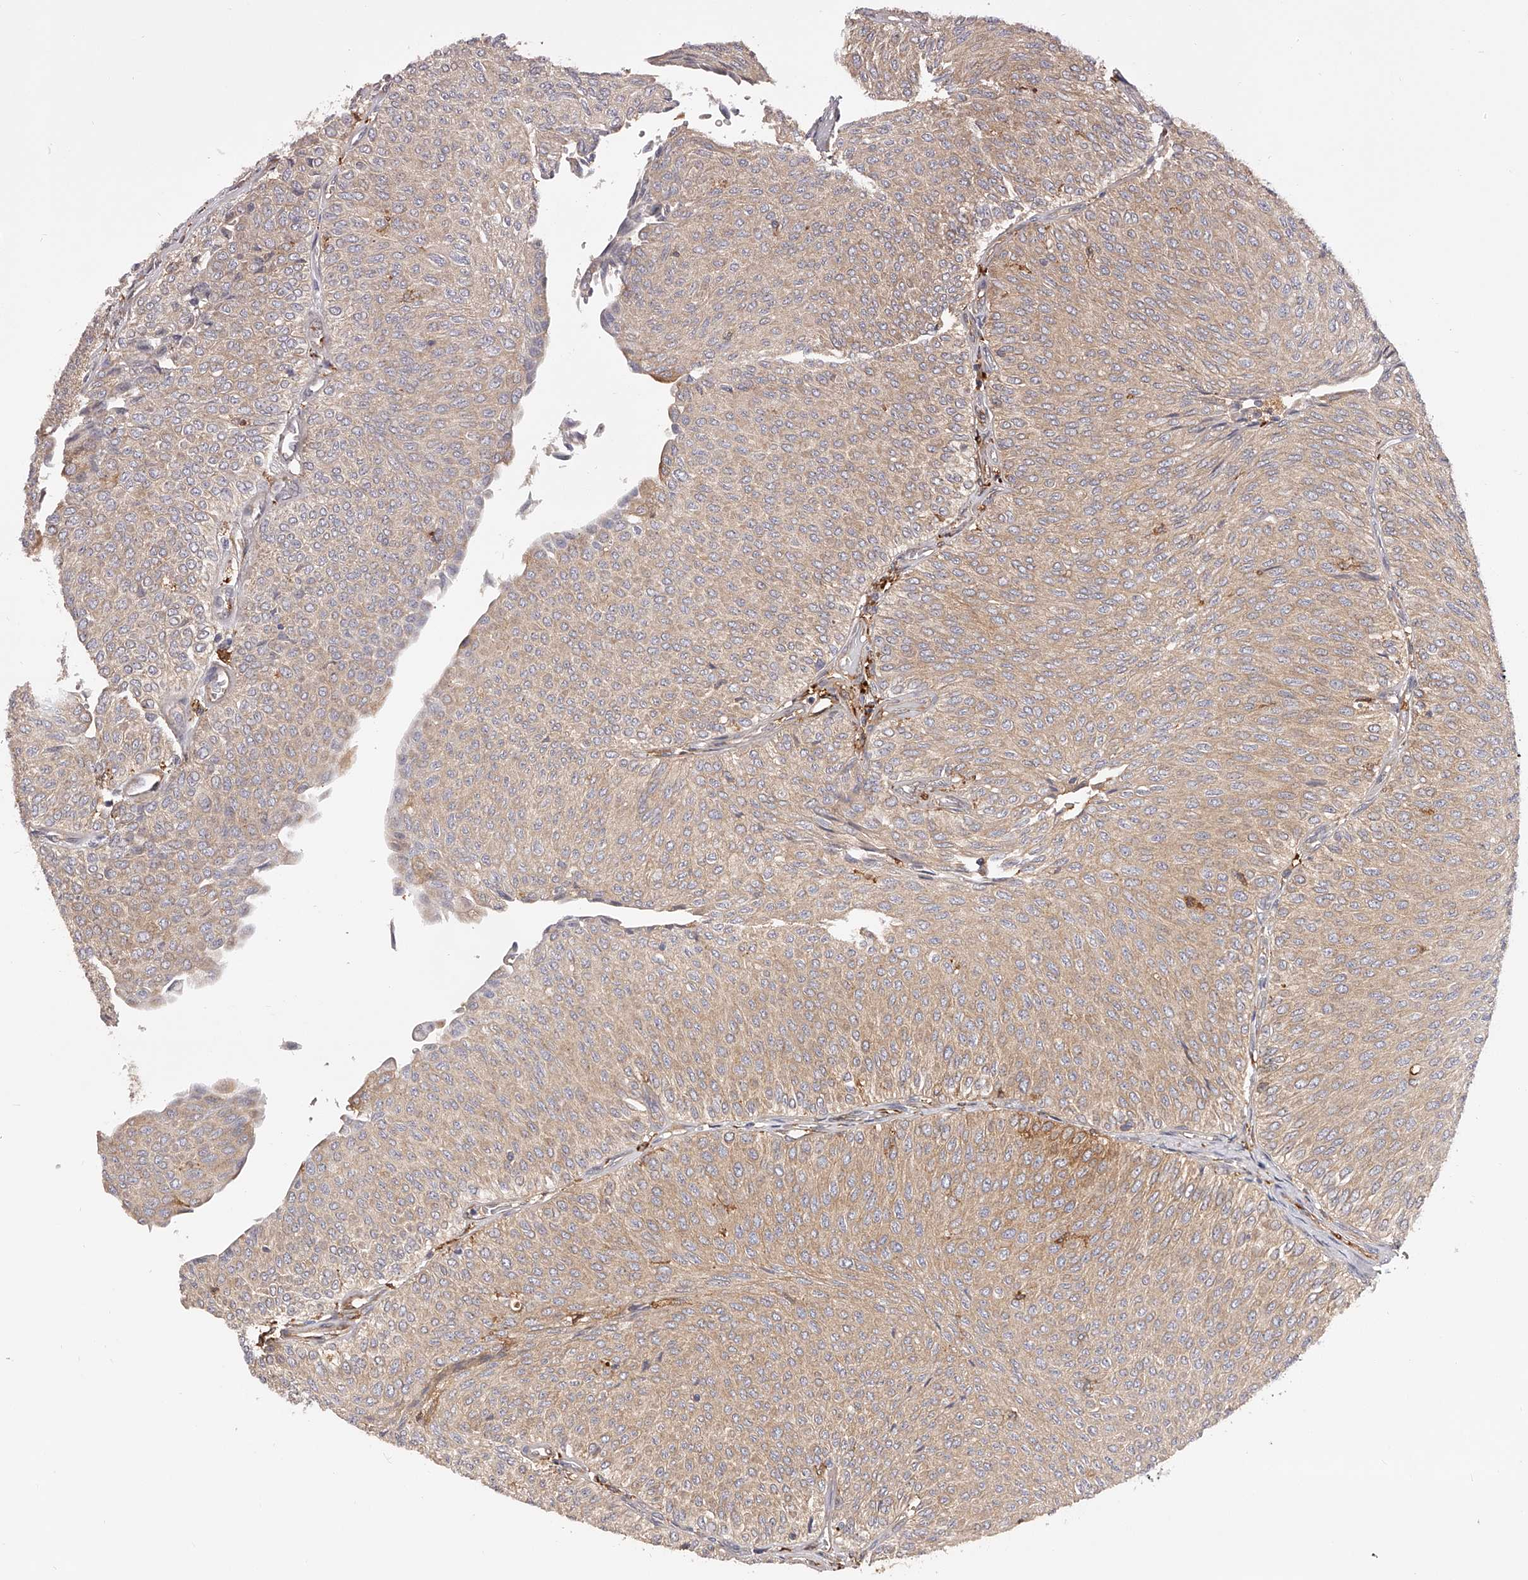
{"staining": {"intensity": "weak", "quantity": ">75%", "location": "cytoplasmic/membranous"}, "tissue": "urothelial cancer", "cell_type": "Tumor cells", "image_type": "cancer", "snomed": [{"axis": "morphology", "description": "Urothelial carcinoma, Low grade"}, {"axis": "topography", "description": "Urinary bladder"}], "caption": "Protein expression analysis of urothelial carcinoma (low-grade) reveals weak cytoplasmic/membranous positivity in approximately >75% of tumor cells. (Brightfield microscopy of DAB IHC at high magnification).", "gene": "LAP3", "patient": {"sex": "male", "age": 78}}